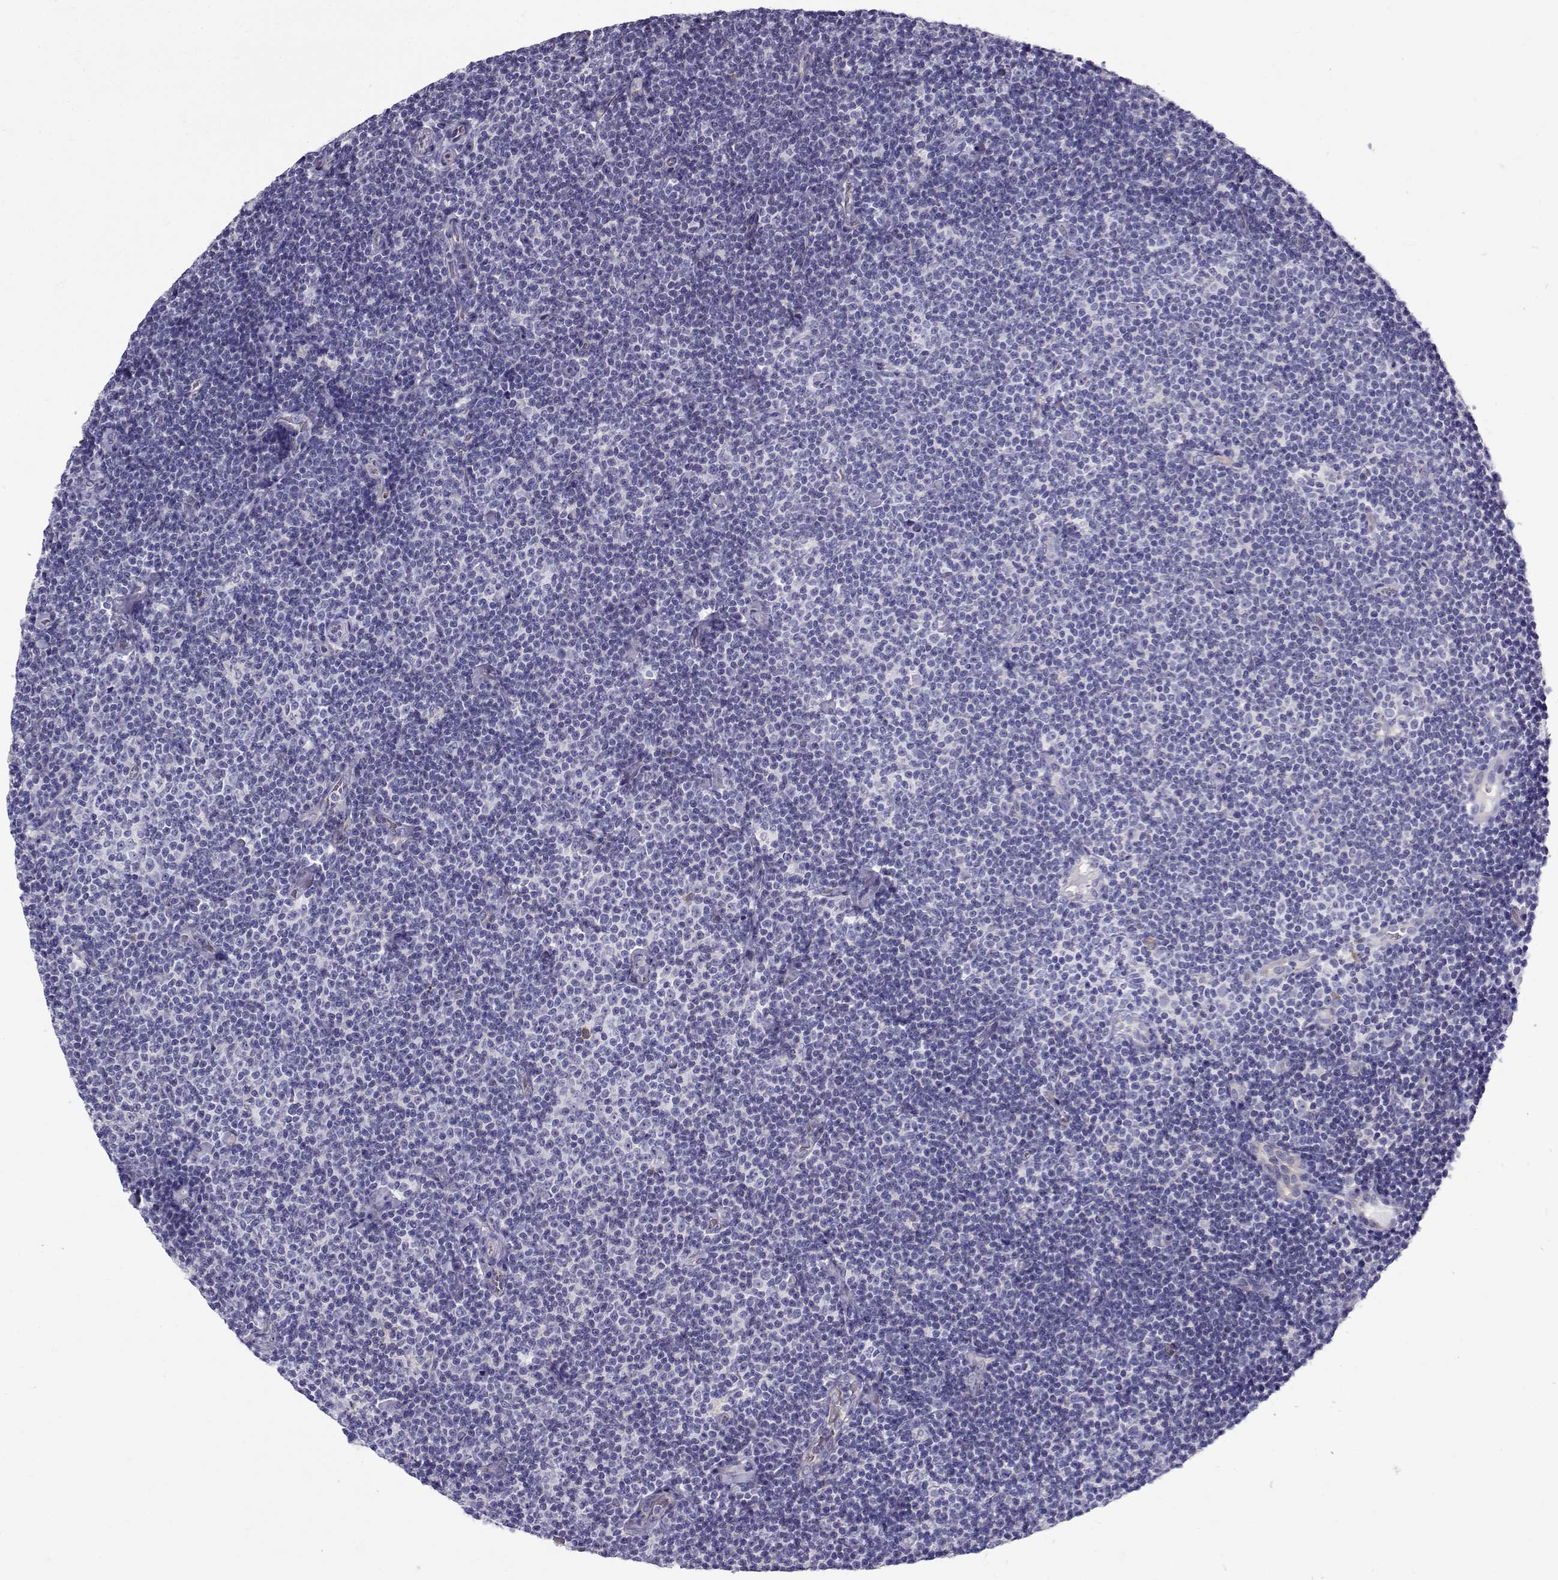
{"staining": {"intensity": "negative", "quantity": "none", "location": "none"}, "tissue": "lymphoma", "cell_type": "Tumor cells", "image_type": "cancer", "snomed": [{"axis": "morphology", "description": "Malignant lymphoma, non-Hodgkin's type, Low grade"}, {"axis": "topography", "description": "Lymph node"}], "caption": "Immunohistochemistry (IHC) image of neoplastic tissue: human malignant lymphoma, non-Hodgkin's type (low-grade) stained with DAB exhibits no significant protein staining in tumor cells.", "gene": "IGSF1", "patient": {"sex": "male", "age": 81}}